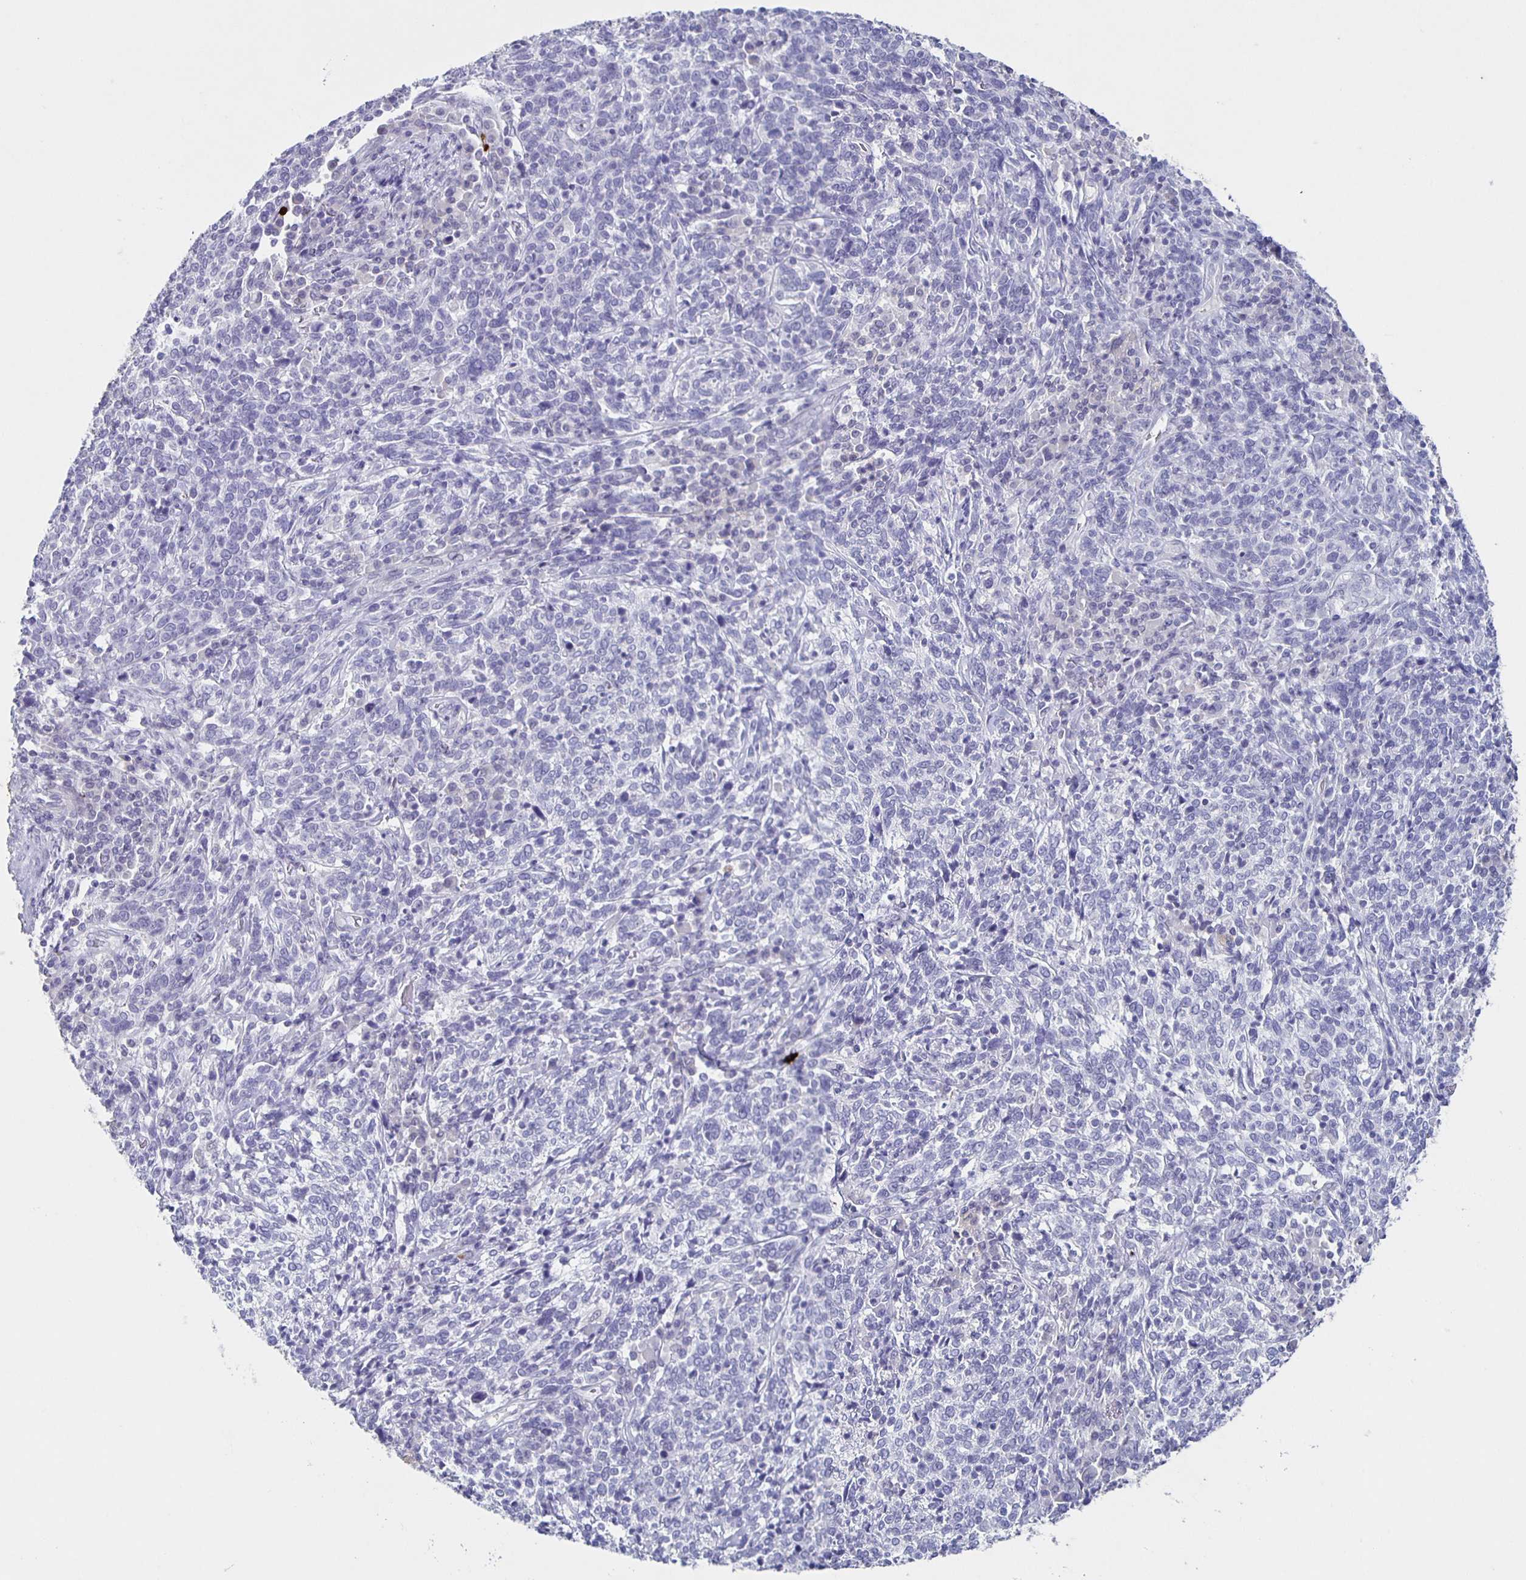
{"staining": {"intensity": "negative", "quantity": "none", "location": "none"}, "tissue": "cervical cancer", "cell_type": "Tumor cells", "image_type": "cancer", "snomed": [{"axis": "morphology", "description": "Squamous cell carcinoma, NOS"}, {"axis": "topography", "description": "Cervix"}], "caption": "Cervical squamous cell carcinoma was stained to show a protein in brown. There is no significant expression in tumor cells. (DAB (3,3'-diaminobenzidine) immunohistochemistry visualized using brightfield microscopy, high magnification).", "gene": "CARNS1", "patient": {"sex": "female", "age": 46}}